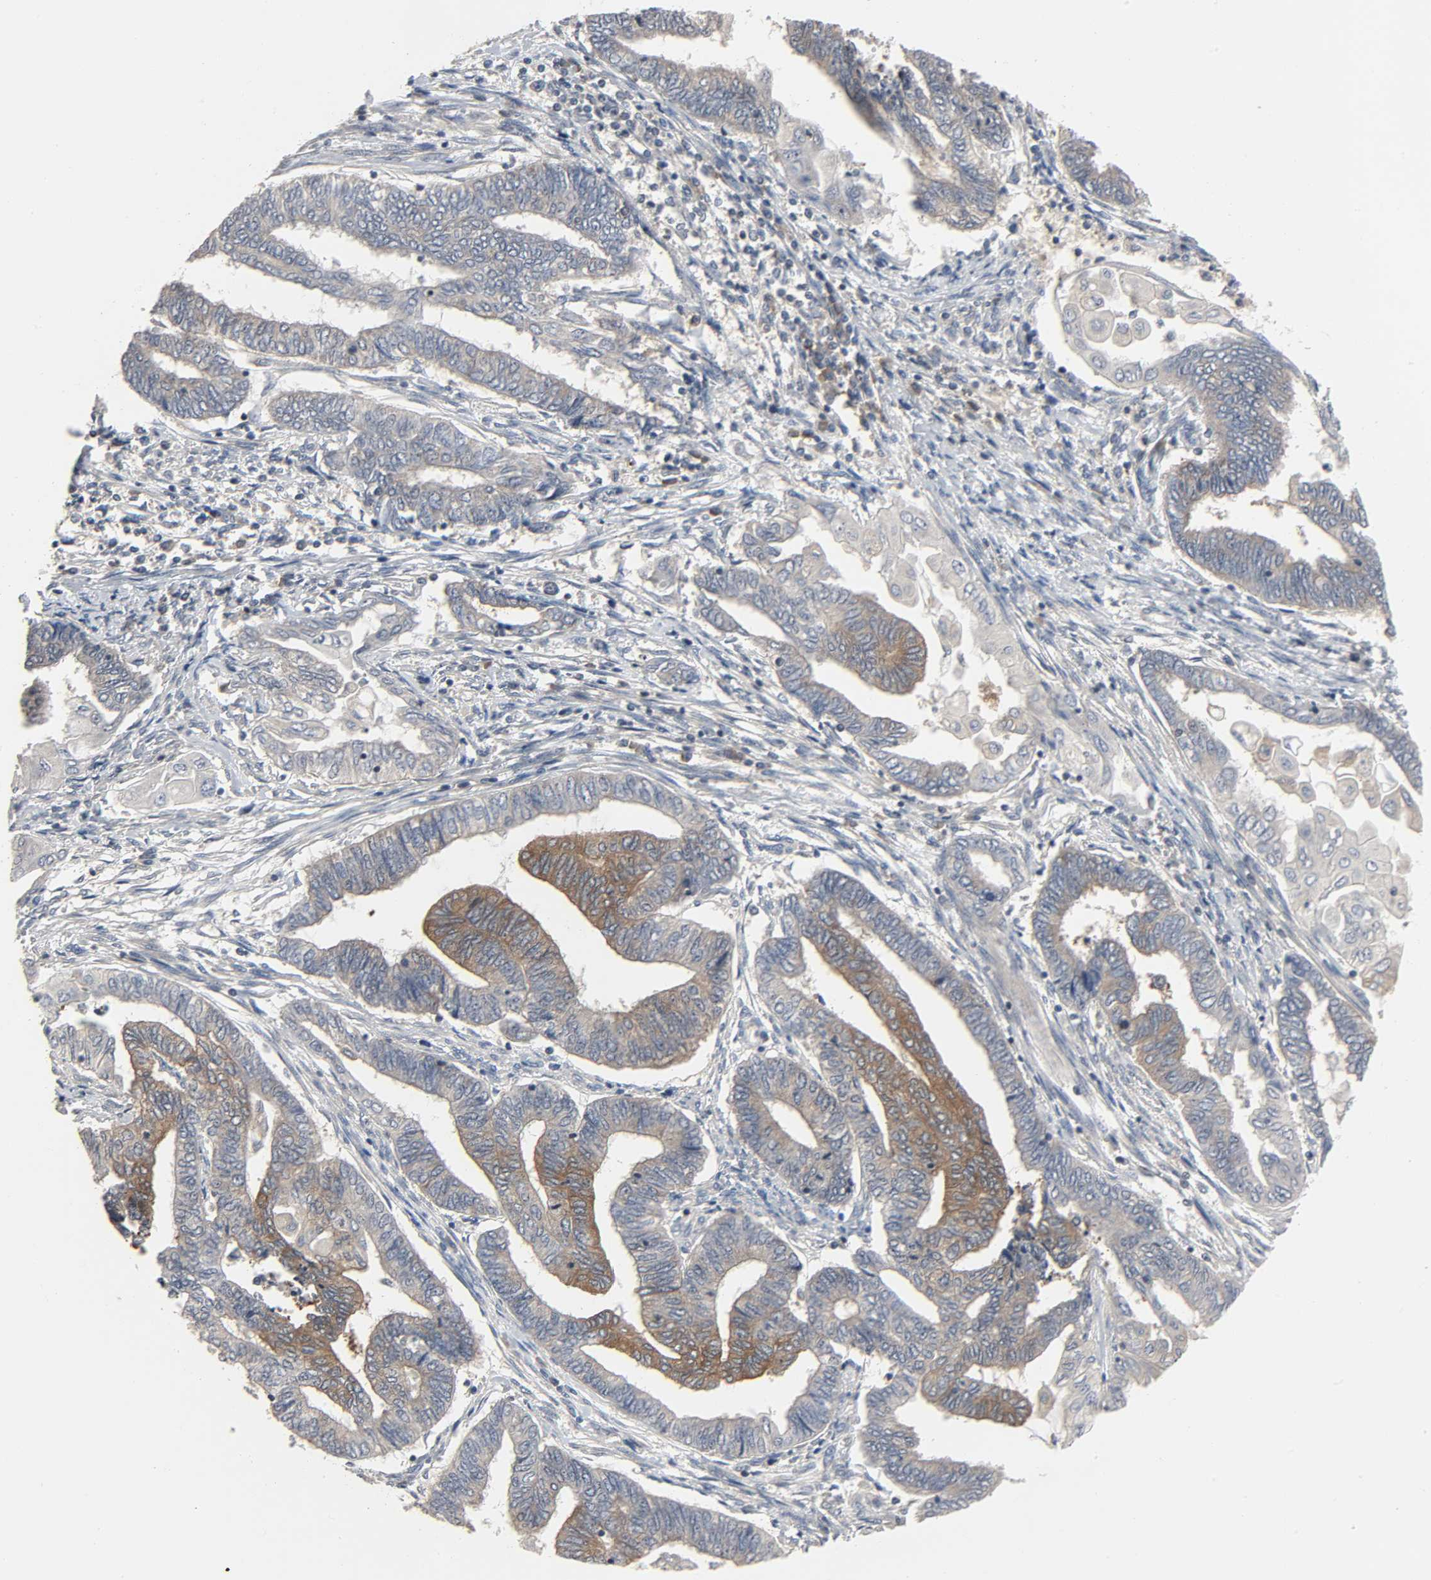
{"staining": {"intensity": "moderate", "quantity": "25%-75%", "location": "cytoplasmic/membranous"}, "tissue": "endometrial cancer", "cell_type": "Tumor cells", "image_type": "cancer", "snomed": [{"axis": "morphology", "description": "Adenocarcinoma, NOS"}, {"axis": "topography", "description": "Uterus"}, {"axis": "topography", "description": "Endometrium"}], "caption": "Immunohistochemical staining of human endometrial cancer (adenocarcinoma) exhibits medium levels of moderate cytoplasmic/membranous protein expression in approximately 25%-75% of tumor cells. (brown staining indicates protein expression, while blue staining denotes nuclei).", "gene": "PLEKHA2", "patient": {"sex": "female", "age": 70}}